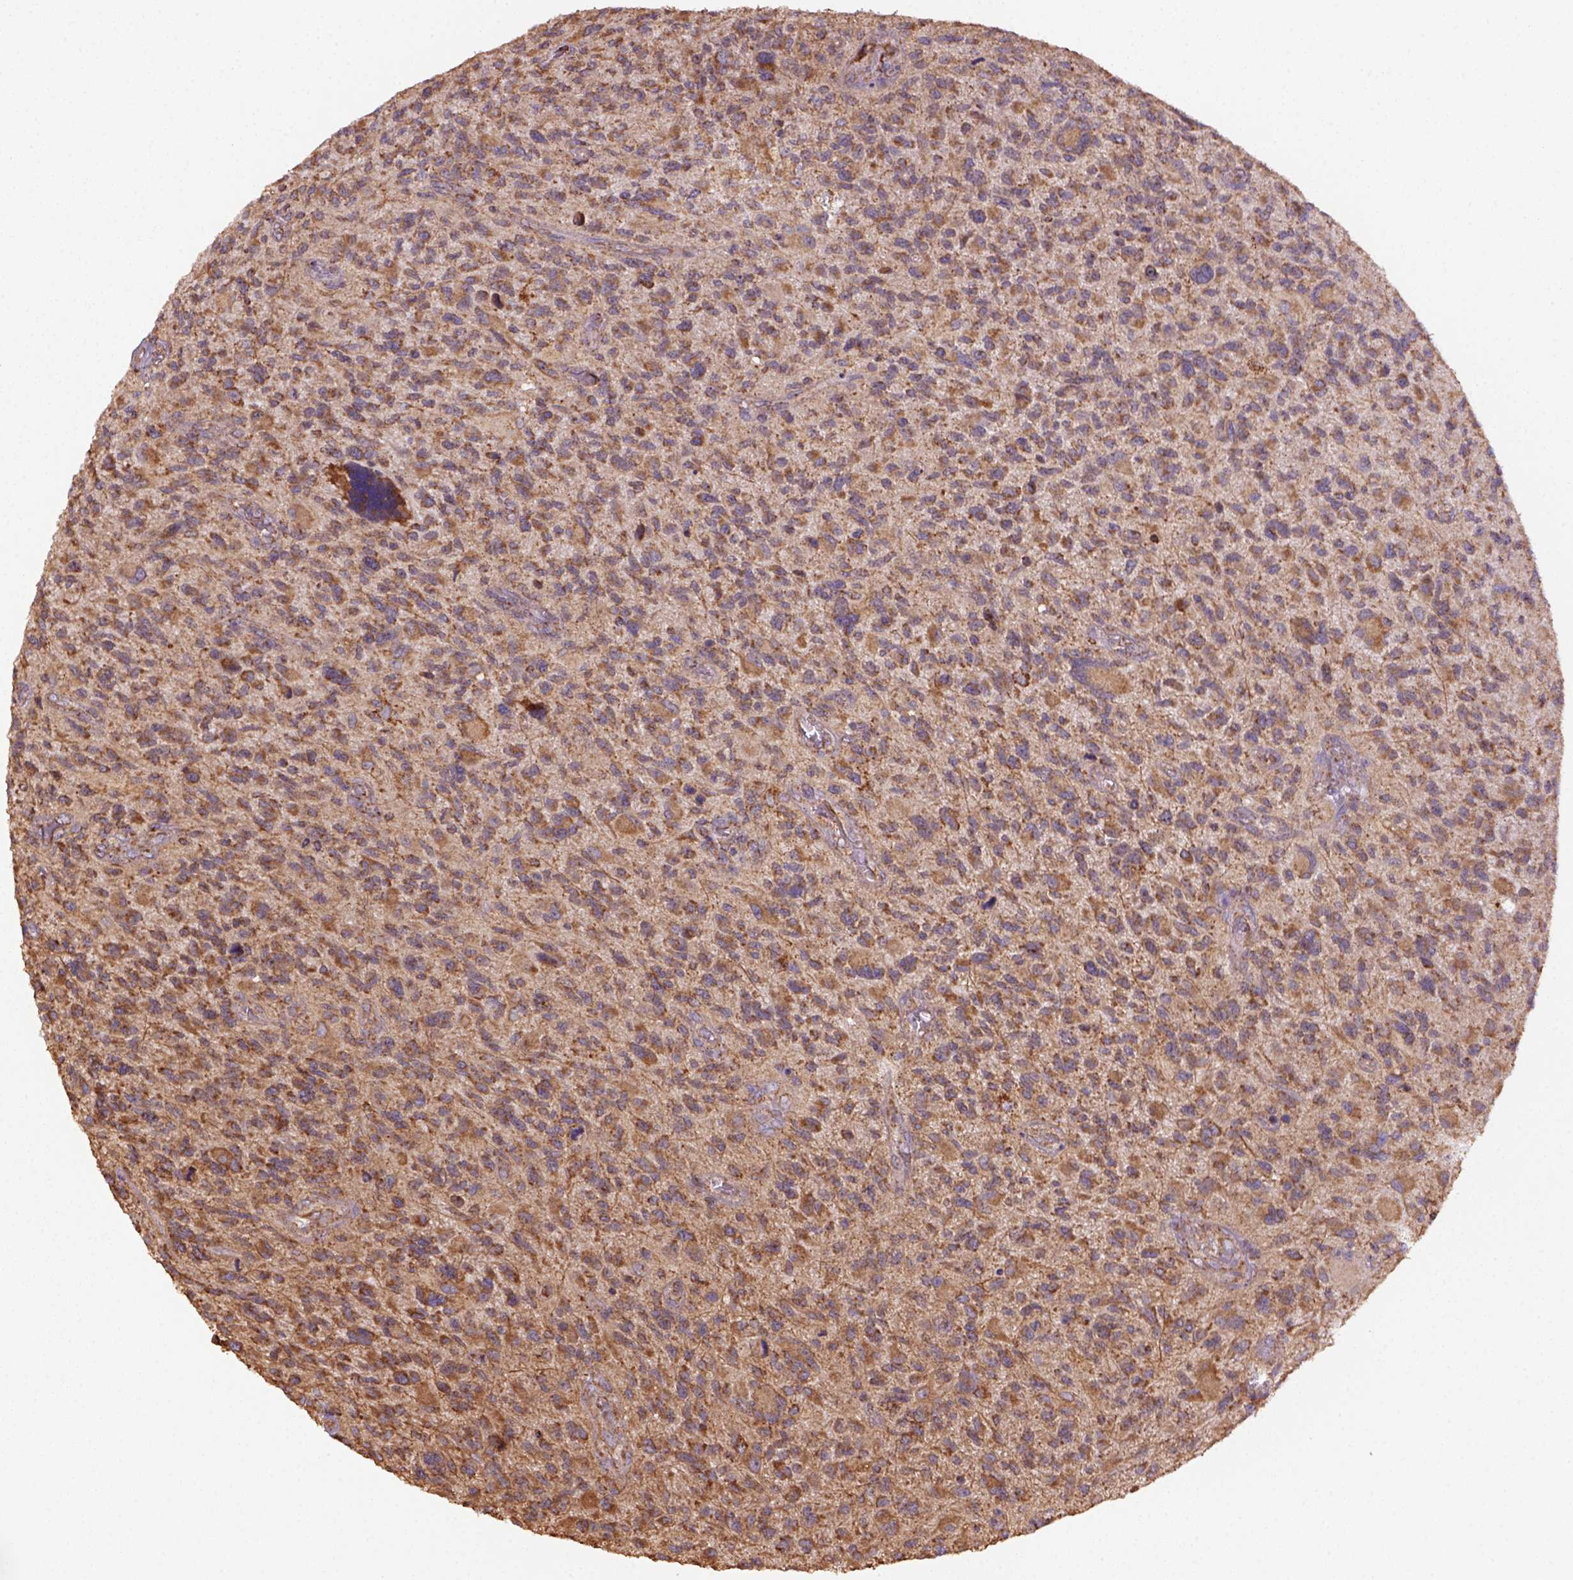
{"staining": {"intensity": "moderate", "quantity": ">75%", "location": "cytoplasmic/membranous"}, "tissue": "glioma", "cell_type": "Tumor cells", "image_type": "cancer", "snomed": [{"axis": "morphology", "description": "Glioma, malignant, NOS"}, {"axis": "morphology", "description": "Glioma, malignant, High grade"}, {"axis": "topography", "description": "Brain"}], "caption": "A photomicrograph of high-grade glioma (malignant) stained for a protein displays moderate cytoplasmic/membranous brown staining in tumor cells.", "gene": "MAPK8IP3", "patient": {"sex": "female", "age": 71}}